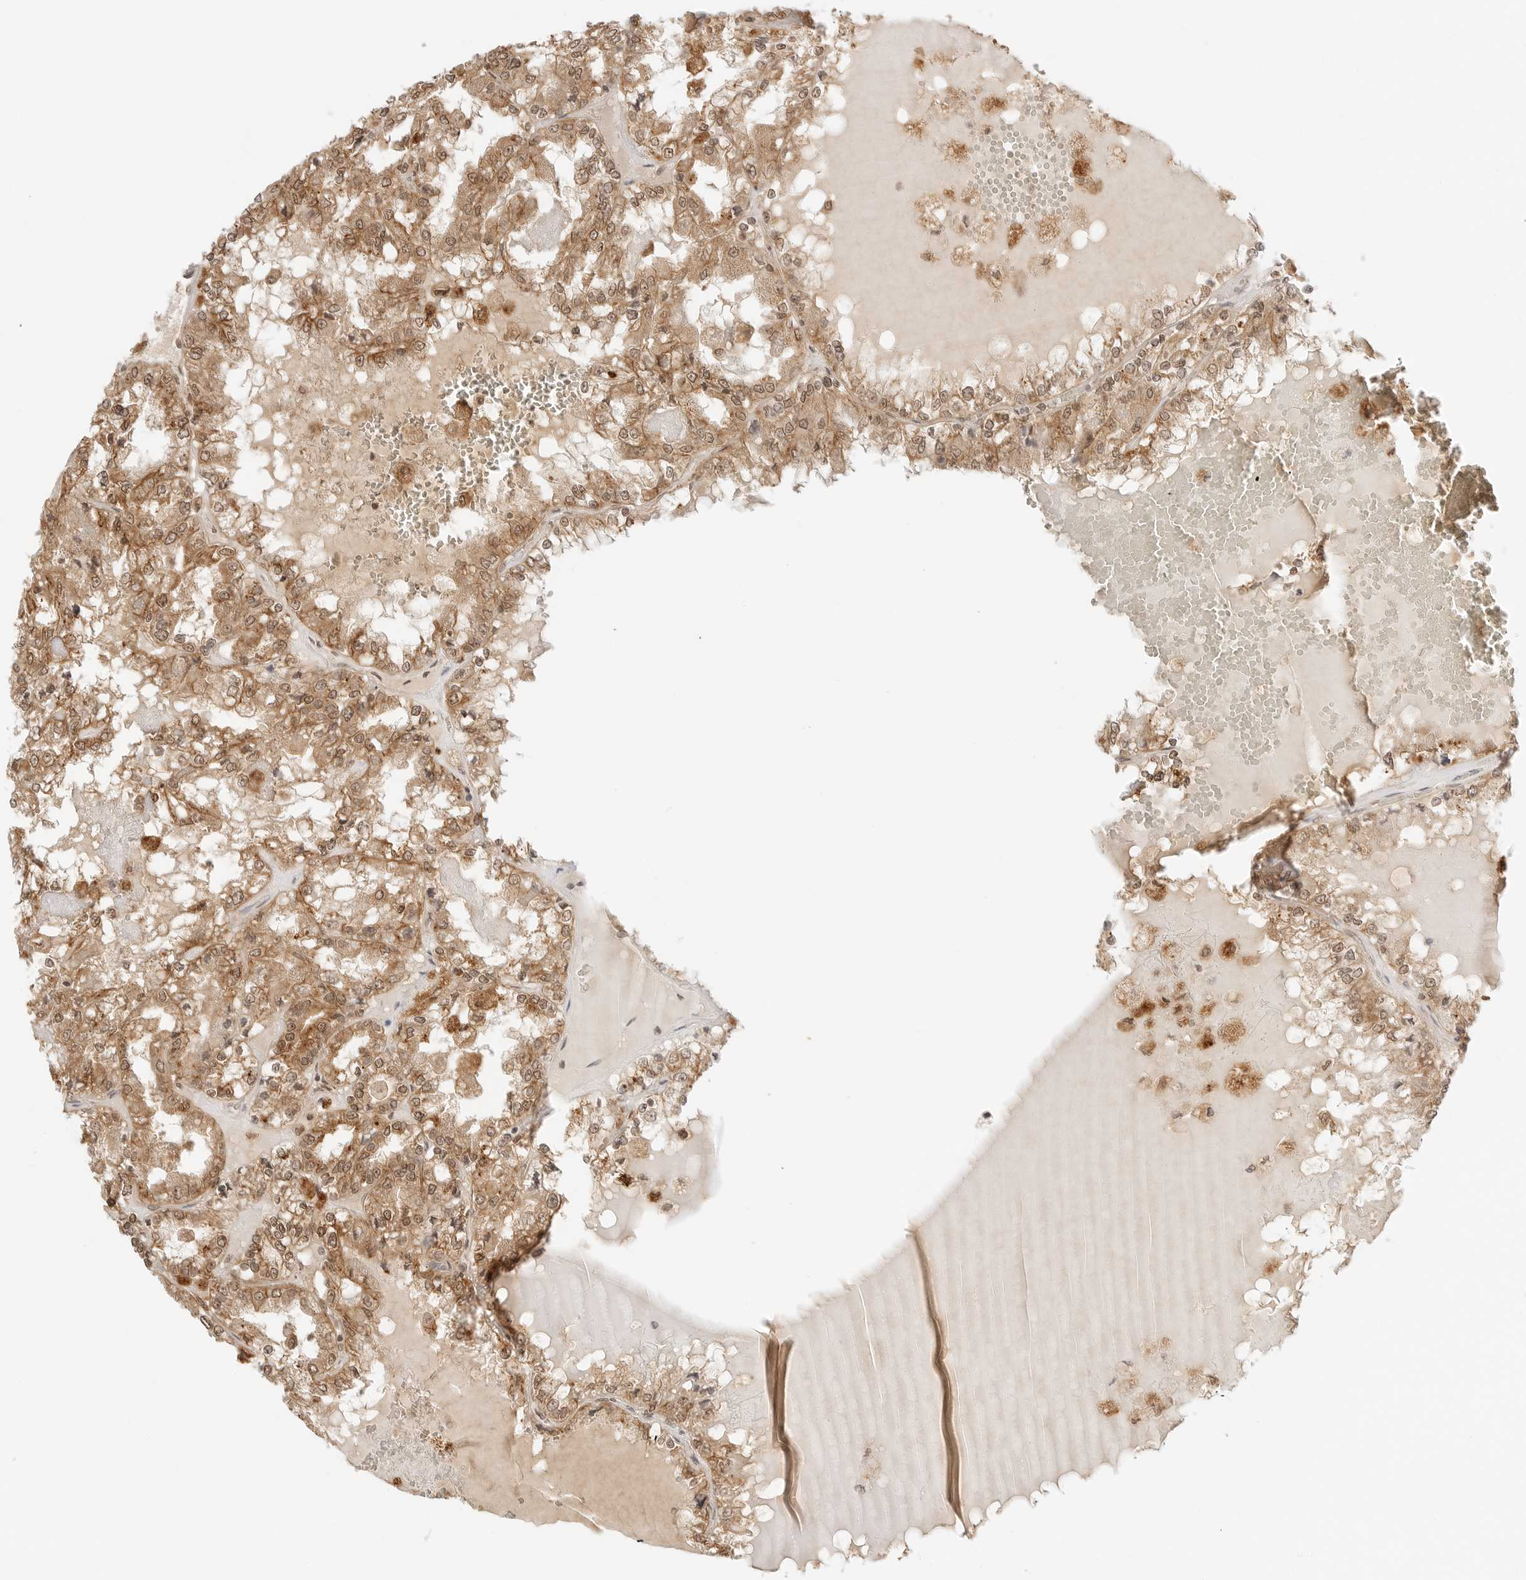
{"staining": {"intensity": "moderate", "quantity": ">75%", "location": "cytoplasmic/membranous,nuclear"}, "tissue": "renal cancer", "cell_type": "Tumor cells", "image_type": "cancer", "snomed": [{"axis": "morphology", "description": "Adenocarcinoma, NOS"}, {"axis": "topography", "description": "Kidney"}], "caption": "Renal adenocarcinoma stained with a protein marker reveals moderate staining in tumor cells.", "gene": "EPHA1", "patient": {"sex": "female", "age": 56}}